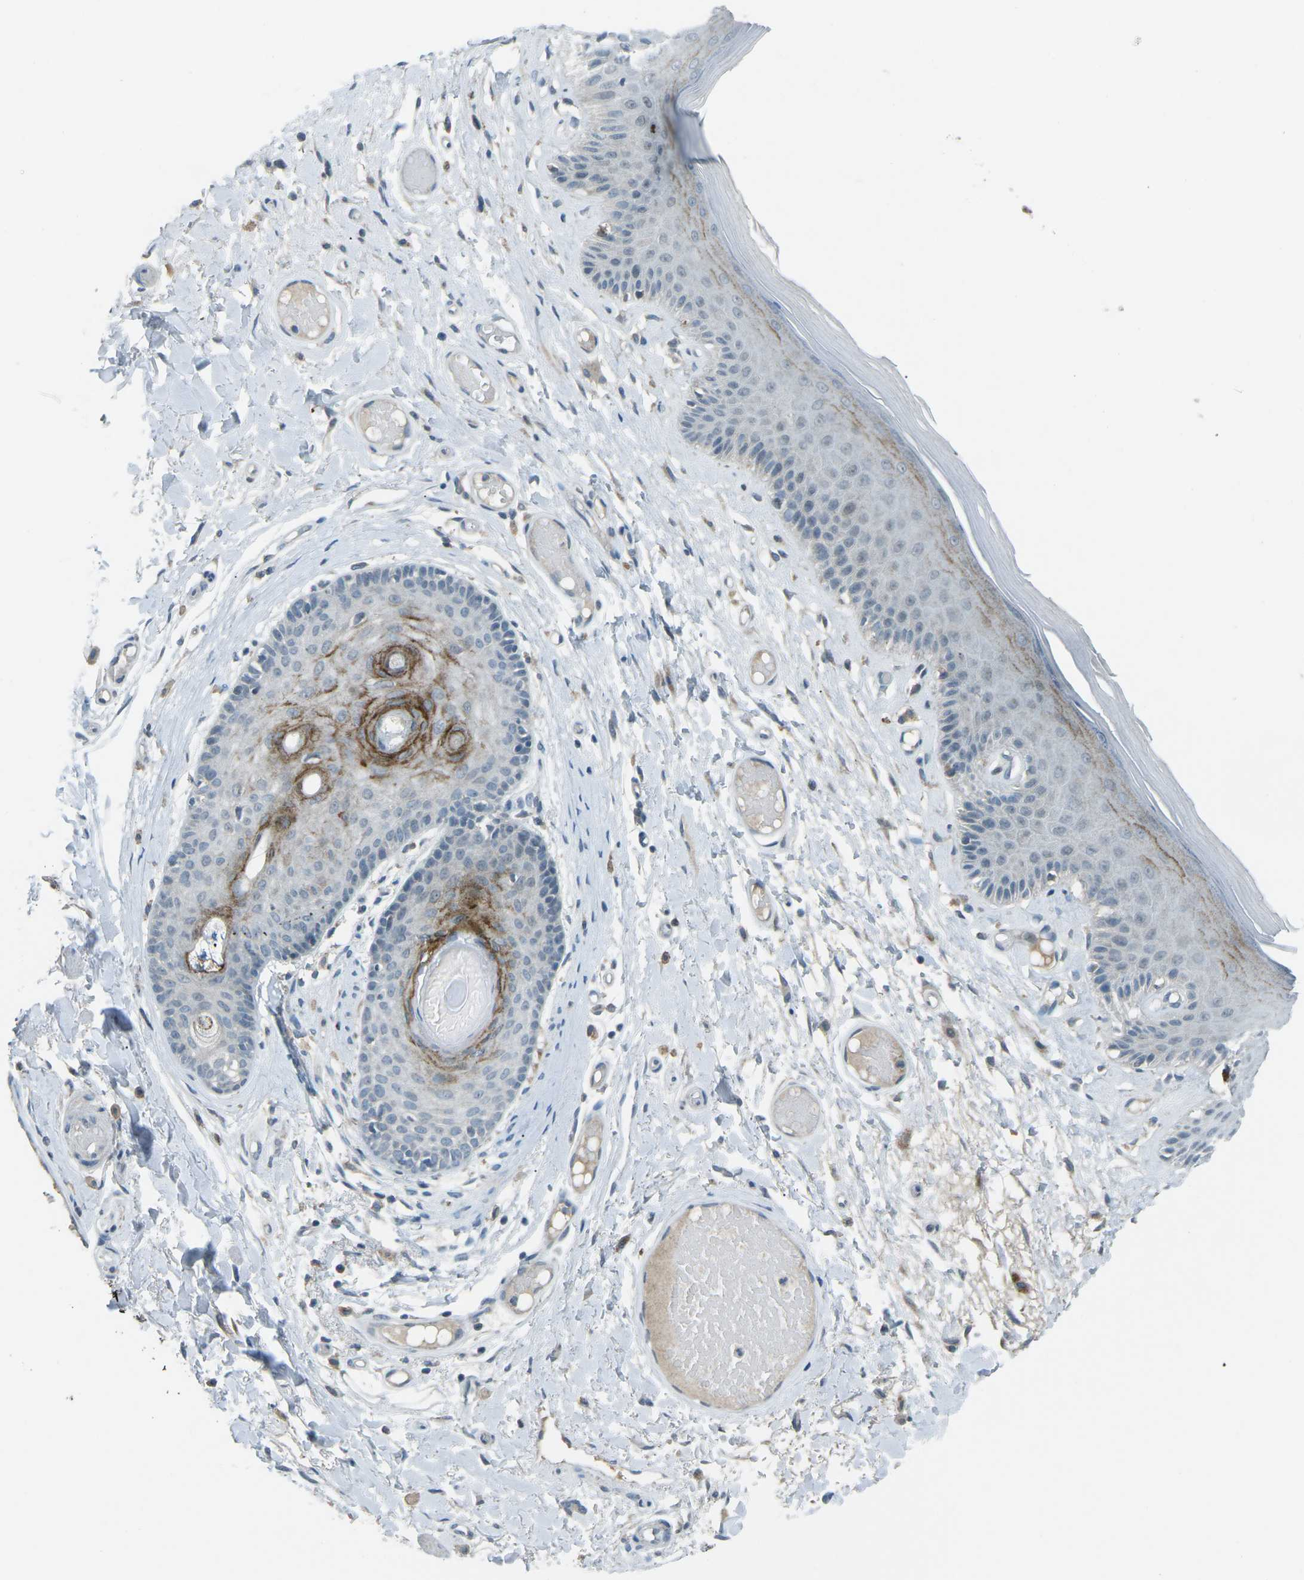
{"staining": {"intensity": "moderate", "quantity": "<25%", "location": "cytoplasmic/membranous"}, "tissue": "skin", "cell_type": "Epidermal cells", "image_type": "normal", "snomed": [{"axis": "morphology", "description": "Normal tissue, NOS"}, {"axis": "topography", "description": "Vulva"}], "caption": "Immunohistochemical staining of unremarkable skin displays <25% levels of moderate cytoplasmic/membranous protein staining in about <25% of epidermal cells.", "gene": "PRKCA", "patient": {"sex": "female", "age": 73}}